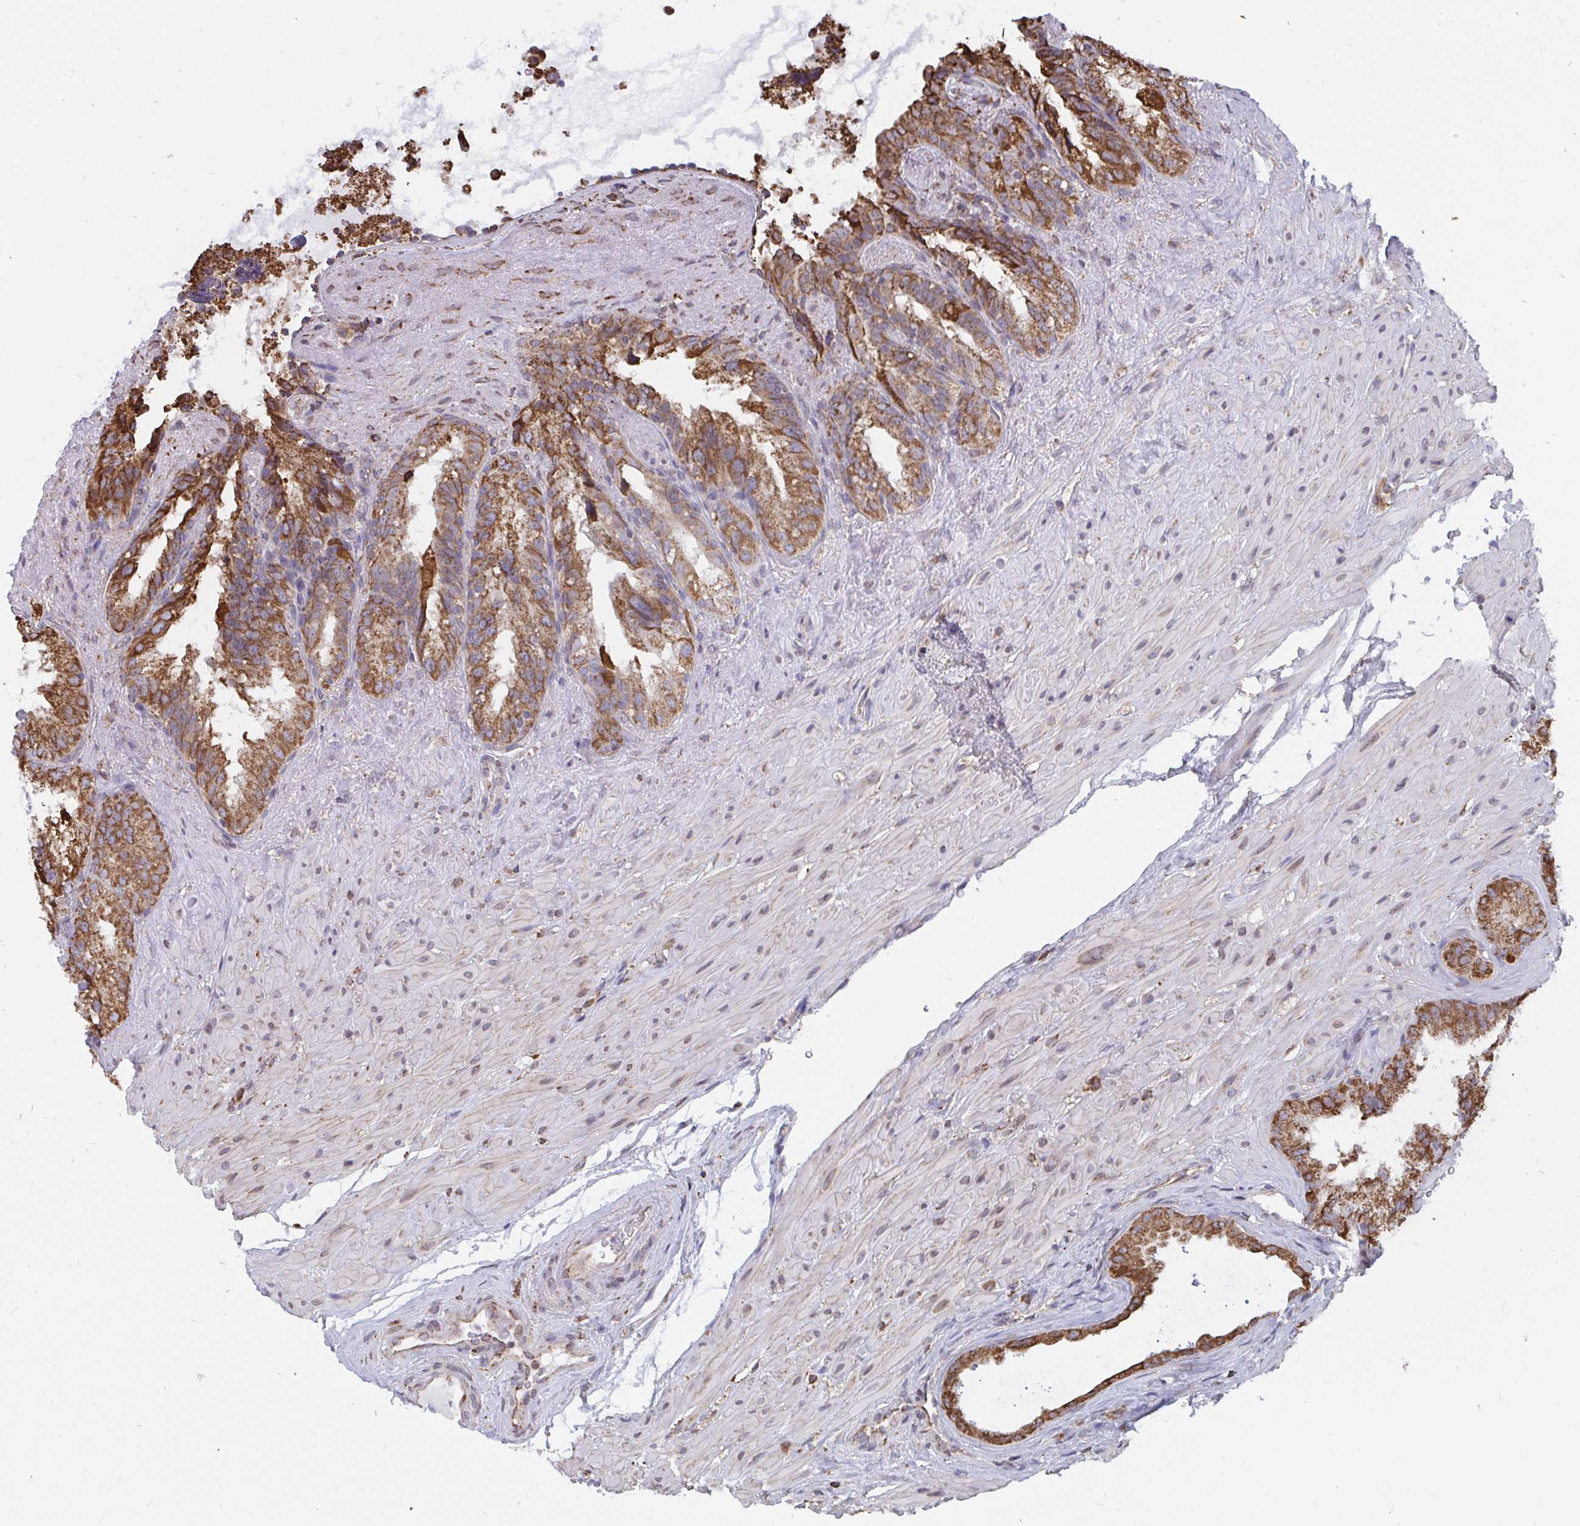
{"staining": {"intensity": "moderate", "quantity": ">75%", "location": "cytoplasmic/membranous"}, "tissue": "seminal vesicle", "cell_type": "Glandular cells", "image_type": "normal", "snomed": [{"axis": "morphology", "description": "Normal tissue, NOS"}, {"axis": "topography", "description": "Seminal veicle"}], "caption": "Immunohistochemical staining of unremarkable seminal vesicle shows medium levels of moderate cytoplasmic/membranous staining in about >75% of glandular cells.", "gene": "ELAVL1", "patient": {"sex": "male", "age": 60}}